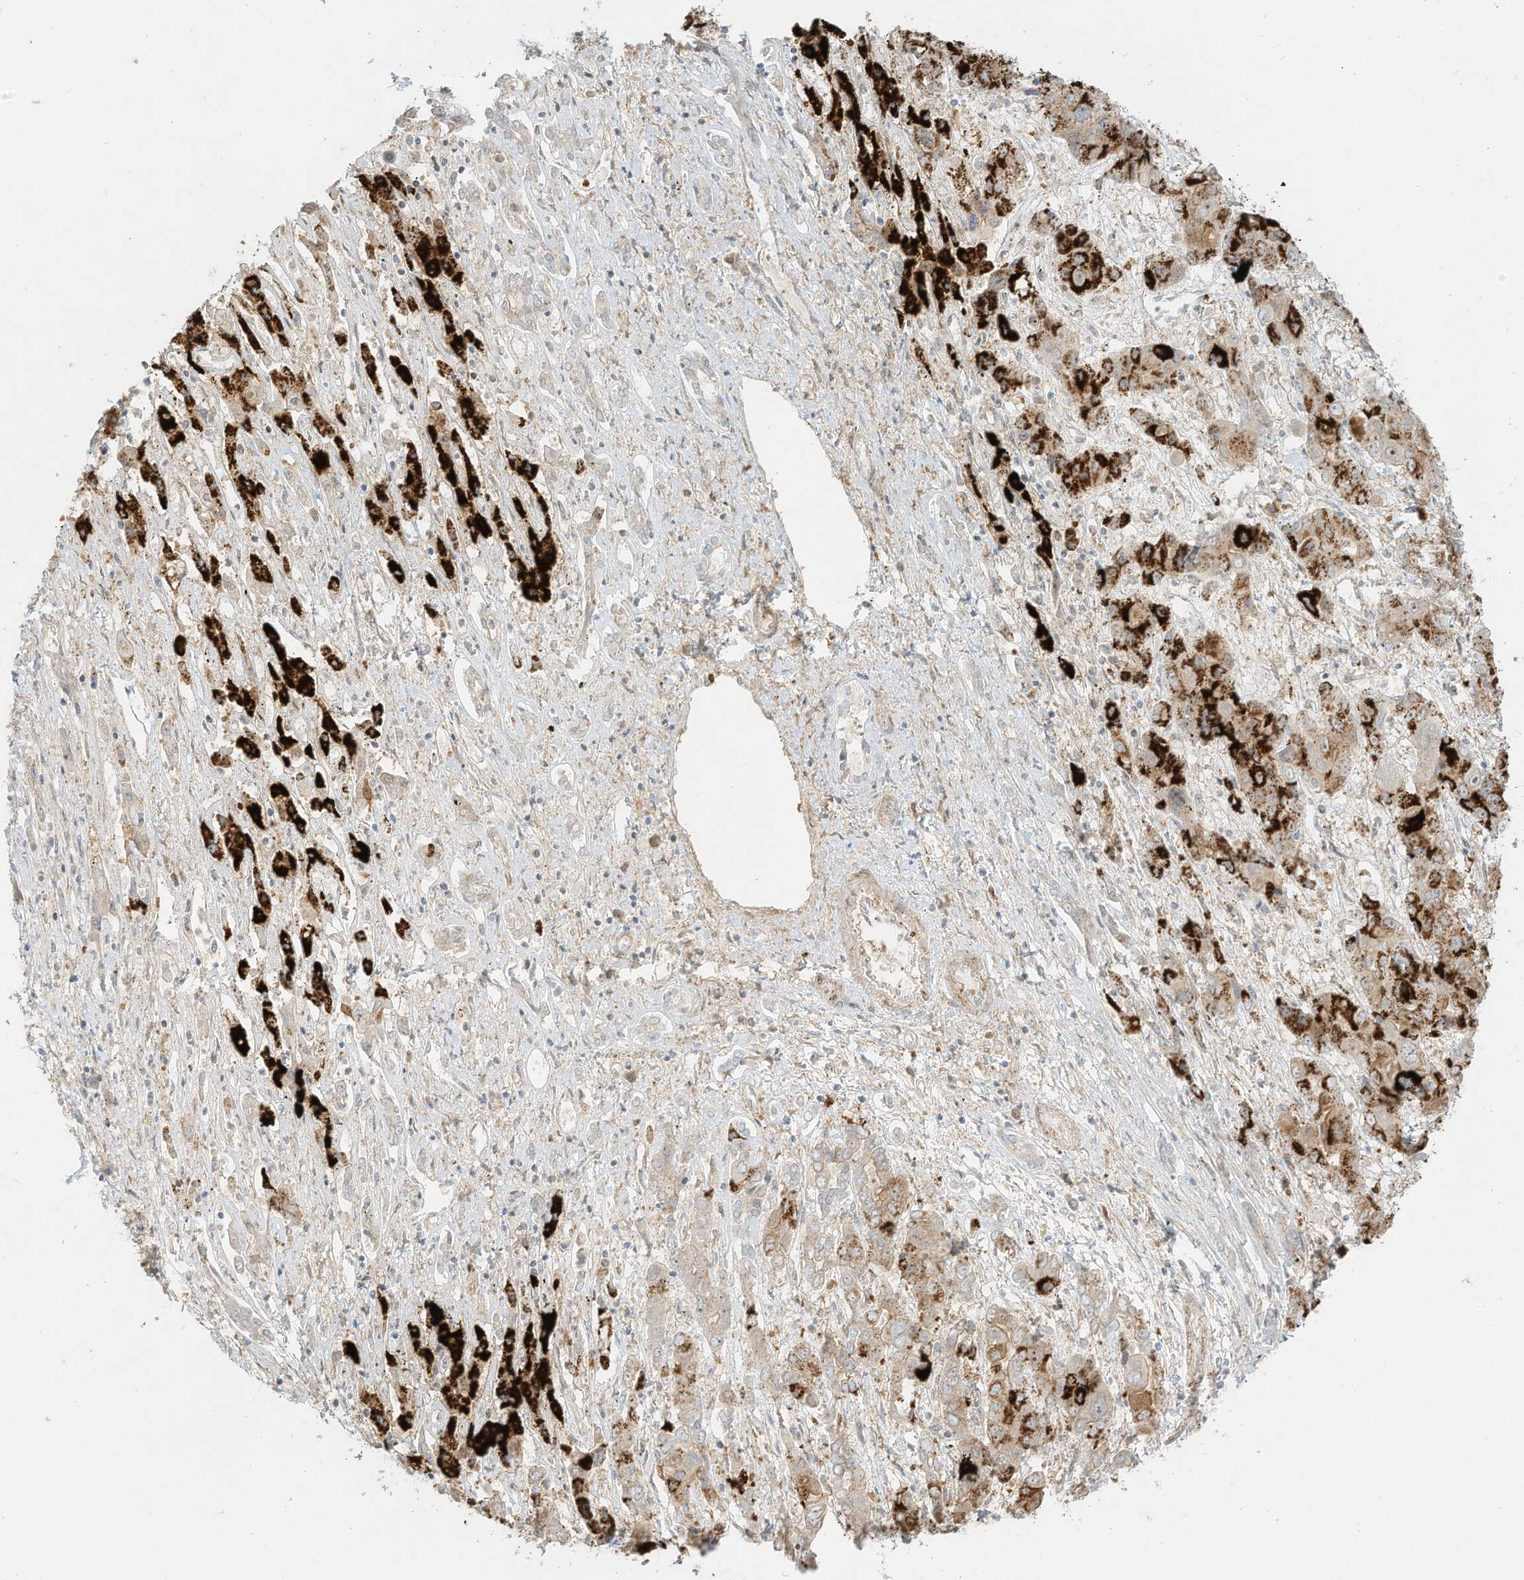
{"staining": {"intensity": "strong", "quantity": ">75%", "location": "cytoplasmic/membranous"}, "tissue": "liver cancer", "cell_type": "Tumor cells", "image_type": "cancer", "snomed": [{"axis": "morphology", "description": "Cholangiocarcinoma"}, {"axis": "topography", "description": "Liver"}], "caption": "Strong cytoplasmic/membranous expression for a protein is appreciated in approximately >75% of tumor cells of liver cancer using immunohistochemistry.", "gene": "OFD1", "patient": {"sex": "male", "age": 67}}